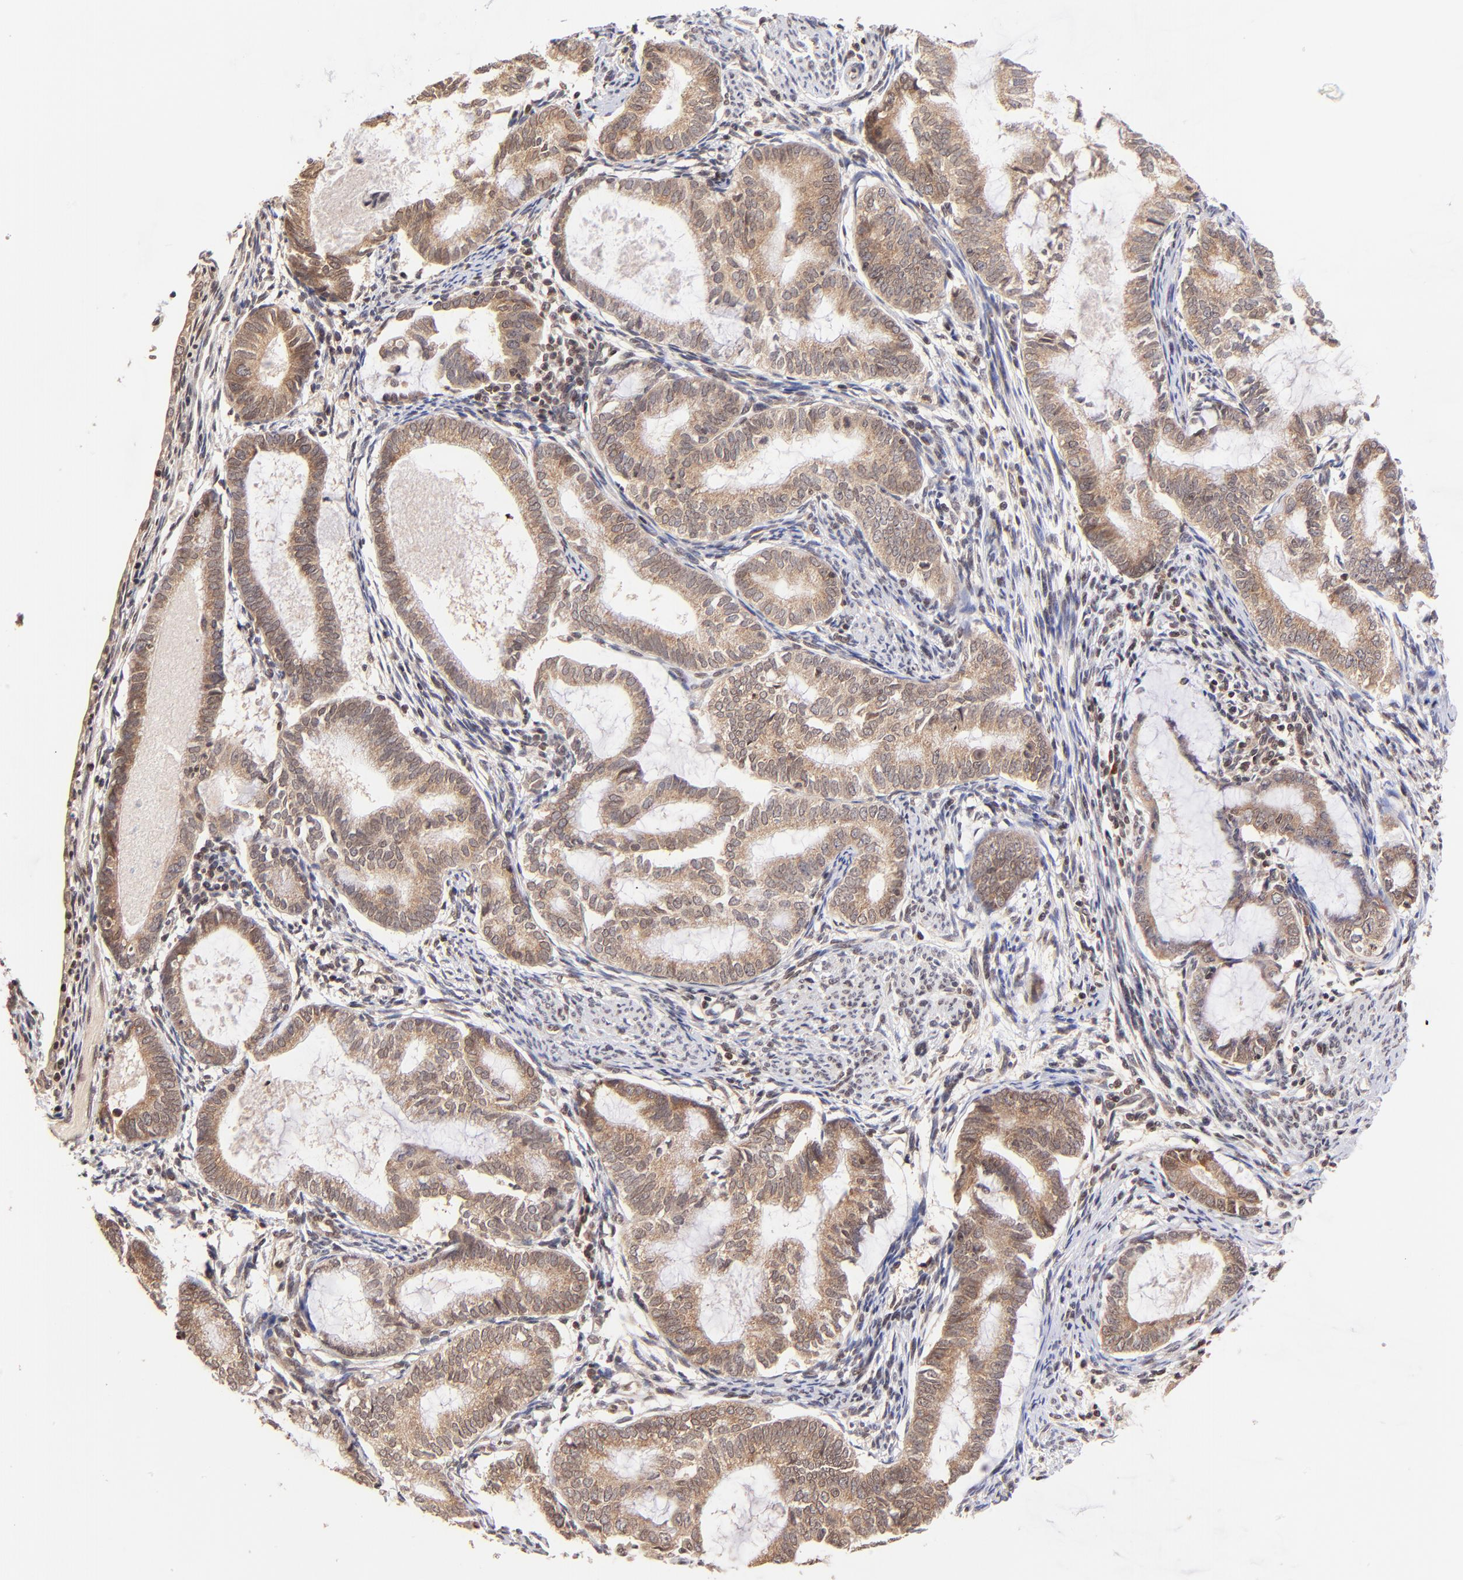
{"staining": {"intensity": "moderate", "quantity": ">75%", "location": "cytoplasmic/membranous"}, "tissue": "endometrial cancer", "cell_type": "Tumor cells", "image_type": "cancer", "snomed": [{"axis": "morphology", "description": "Adenocarcinoma, NOS"}, {"axis": "topography", "description": "Endometrium"}], "caption": "Immunohistochemical staining of human endometrial adenocarcinoma shows moderate cytoplasmic/membranous protein staining in about >75% of tumor cells. (DAB (3,3'-diaminobenzidine) IHC, brown staining for protein, blue staining for nuclei).", "gene": "WDR25", "patient": {"sex": "female", "age": 63}}